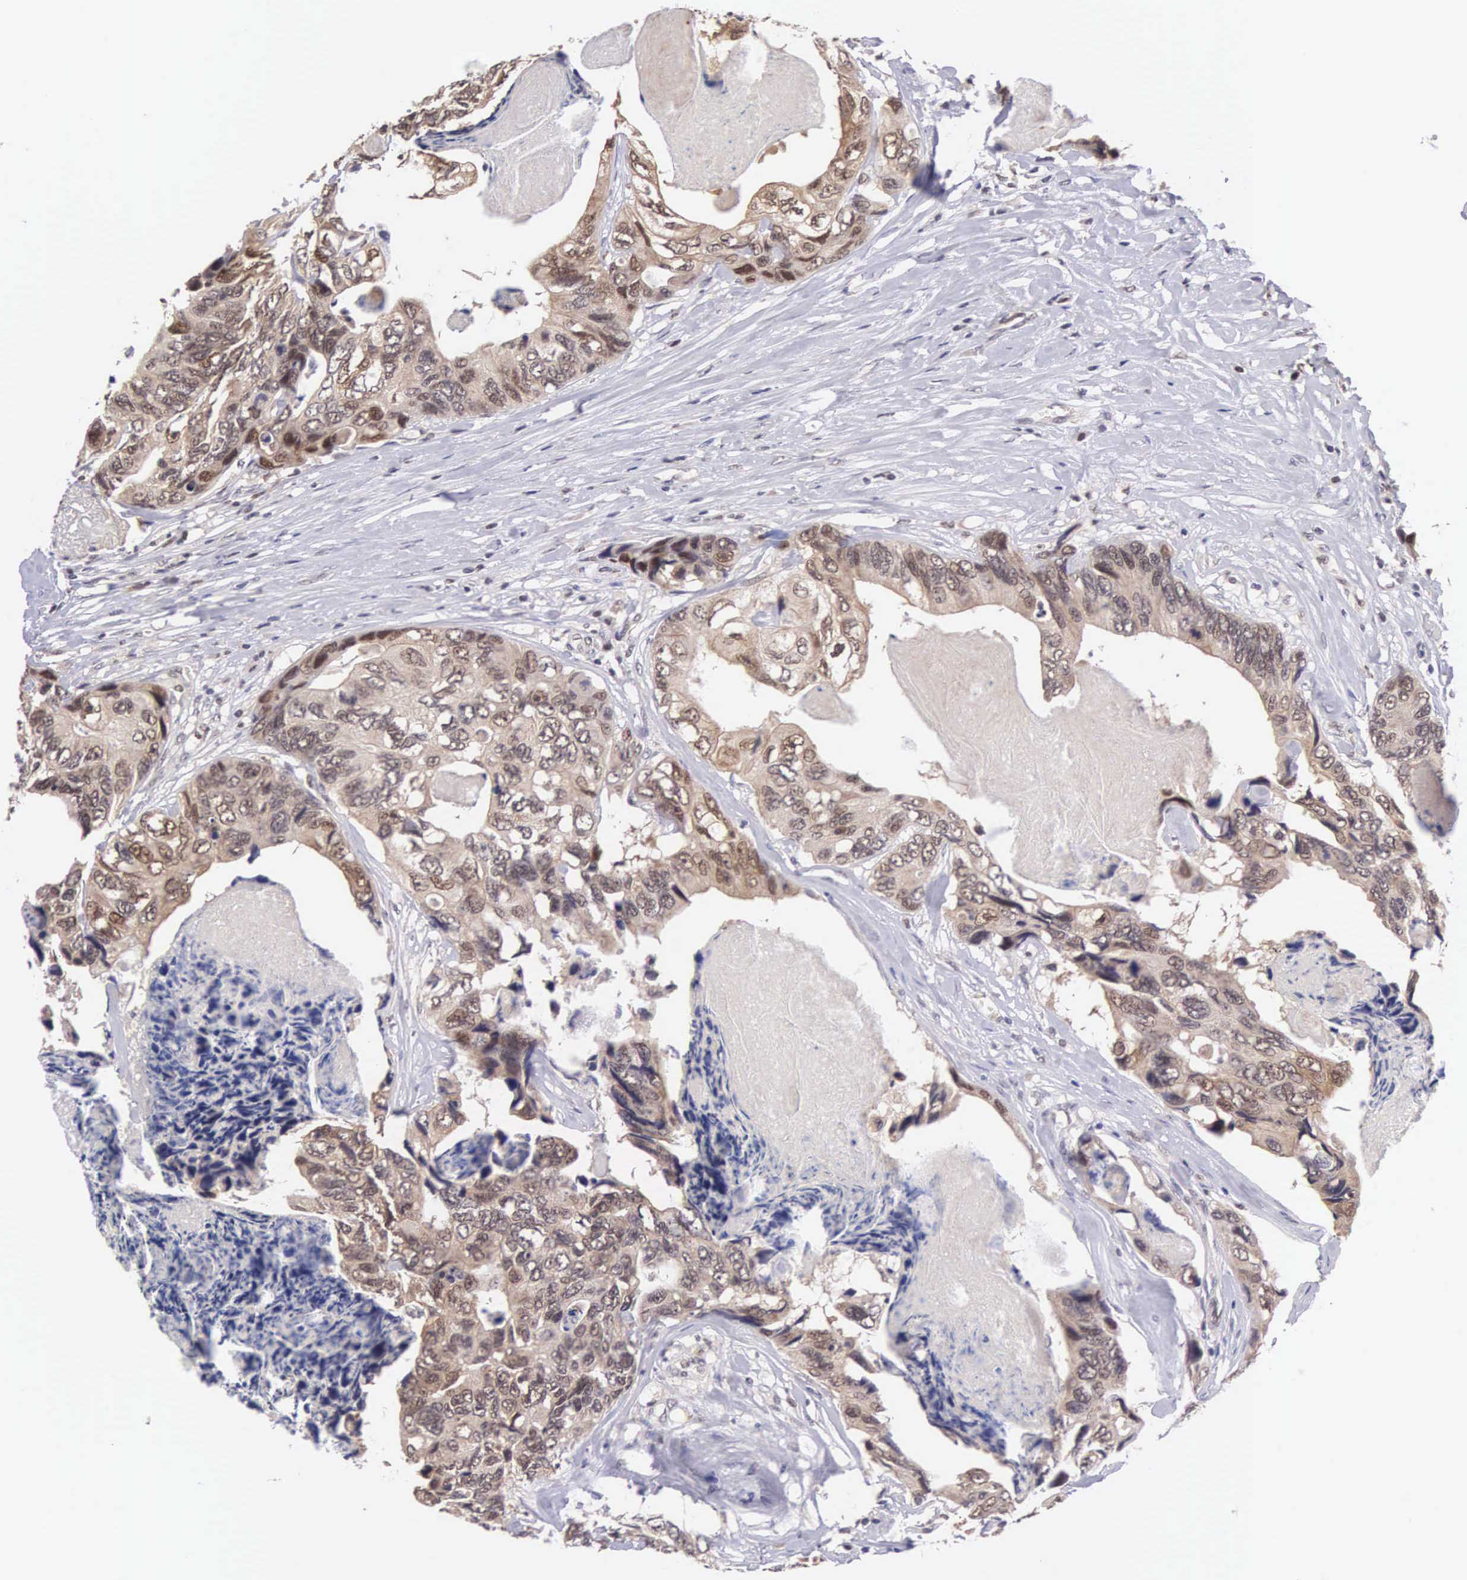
{"staining": {"intensity": "moderate", "quantity": "25%-75%", "location": "cytoplasmic/membranous,nuclear"}, "tissue": "colorectal cancer", "cell_type": "Tumor cells", "image_type": "cancer", "snomed": [{"axis": "morphology", "description": "Adenocarcinoma, NOS"}, {"axis": "topography", "description": "Colon"}], "caption": "Adenocarcinoma (colorectal) stained with DAB immunohistochemistry (IHC) reveals medium levels of moderate cytoplasmic/membranous and nuclear expression in approximately 25%-75% of tumor cells.", "gene": "GRK3", "patient": {"sex": "female", "age": 86}}